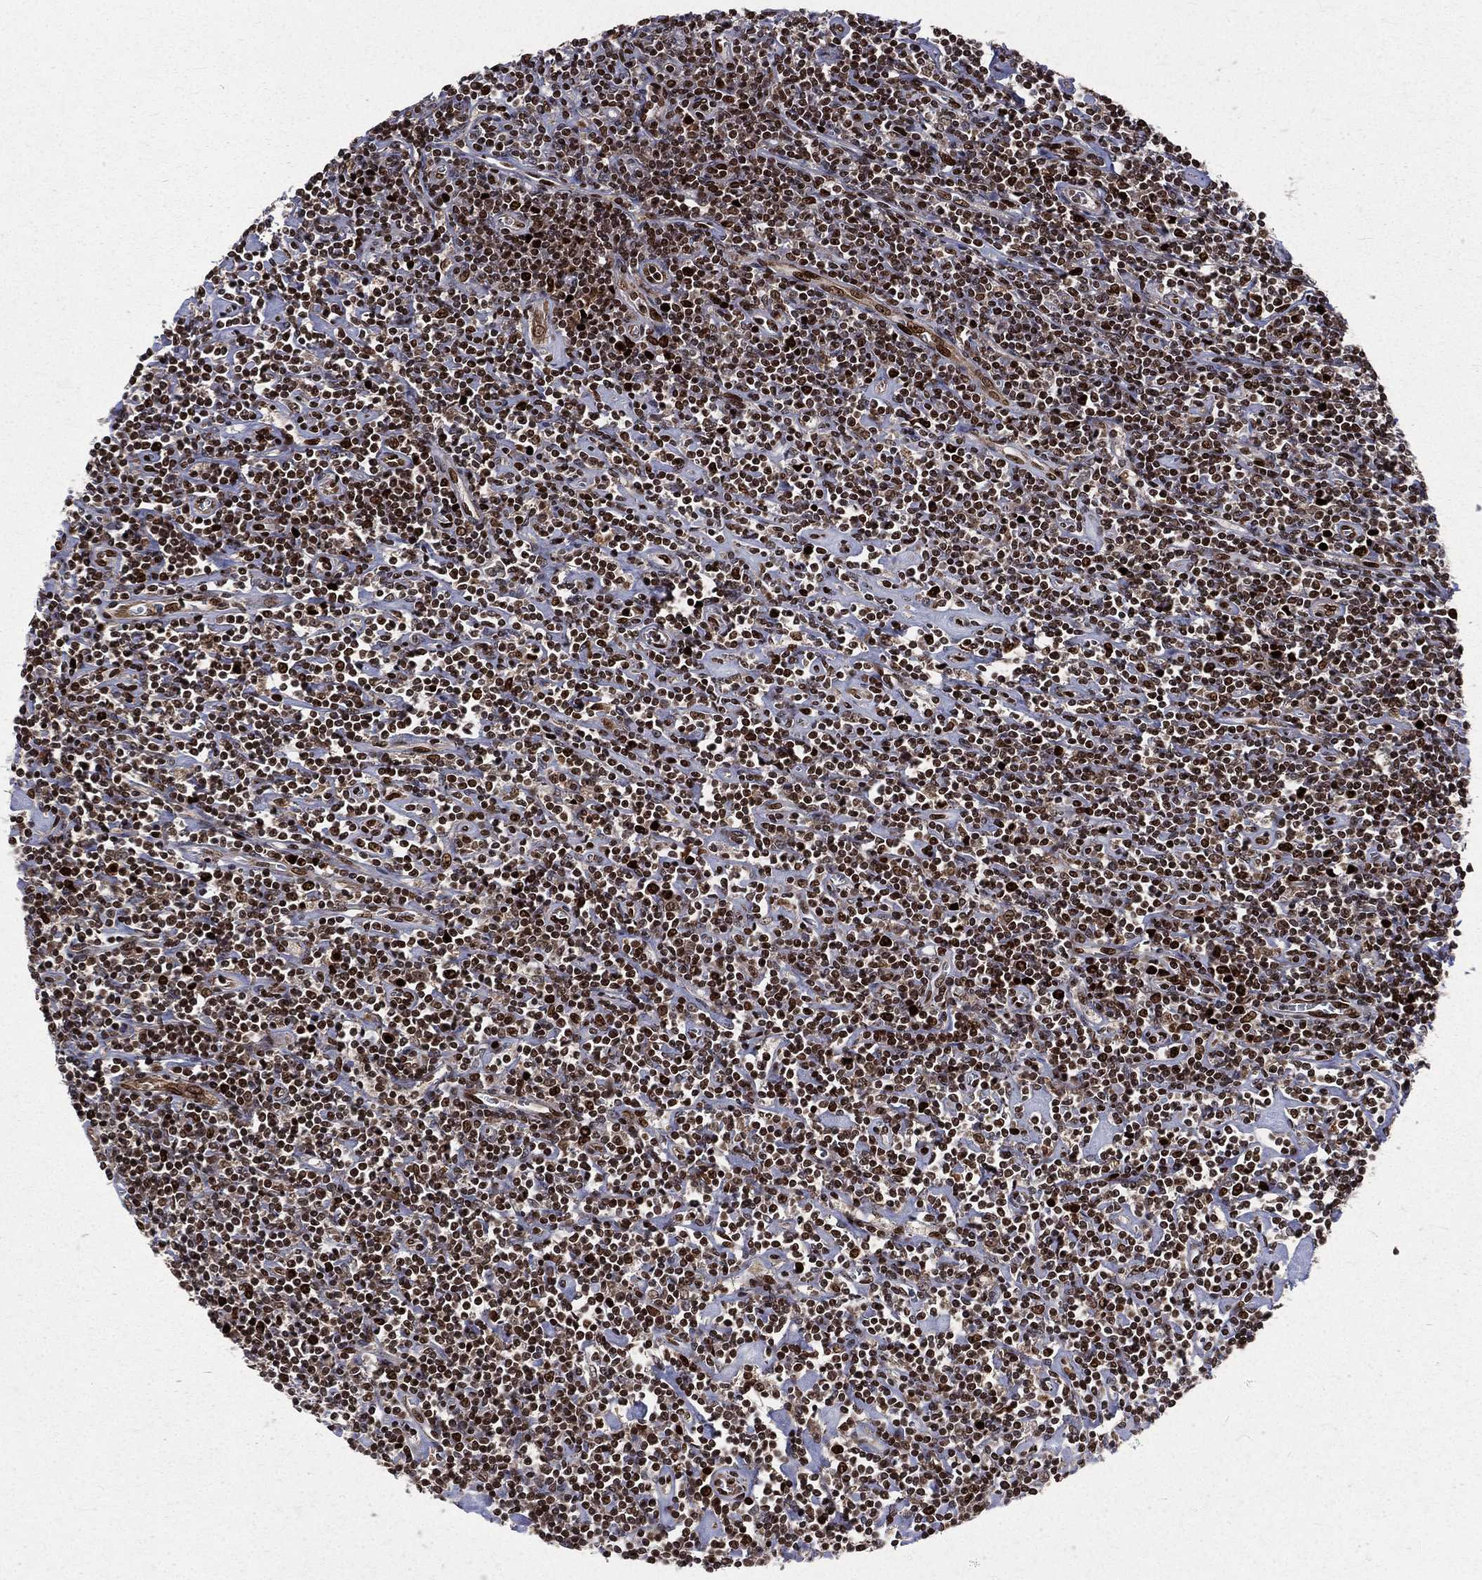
{"staining": {"intensity": "strong", "quantity": ">75%", "location": "nuclear"}, "tissue": "lymphoma", "cell_type": "Tumor cells", "image_type": "cancer", "snomed": [{"axis": "morphology", "description": "Hodgkin's disease, NOS"}, {"axis": "topography", "description": "Lymph node"}], "caption": "Hodgkin's disease tissue demonstrates strong nuclear positivity in approximately >75% of tumor cells, visualized by immunohistochemistry.", "gene": "POLB", "patient": {"sex": "male", "age": 40}}